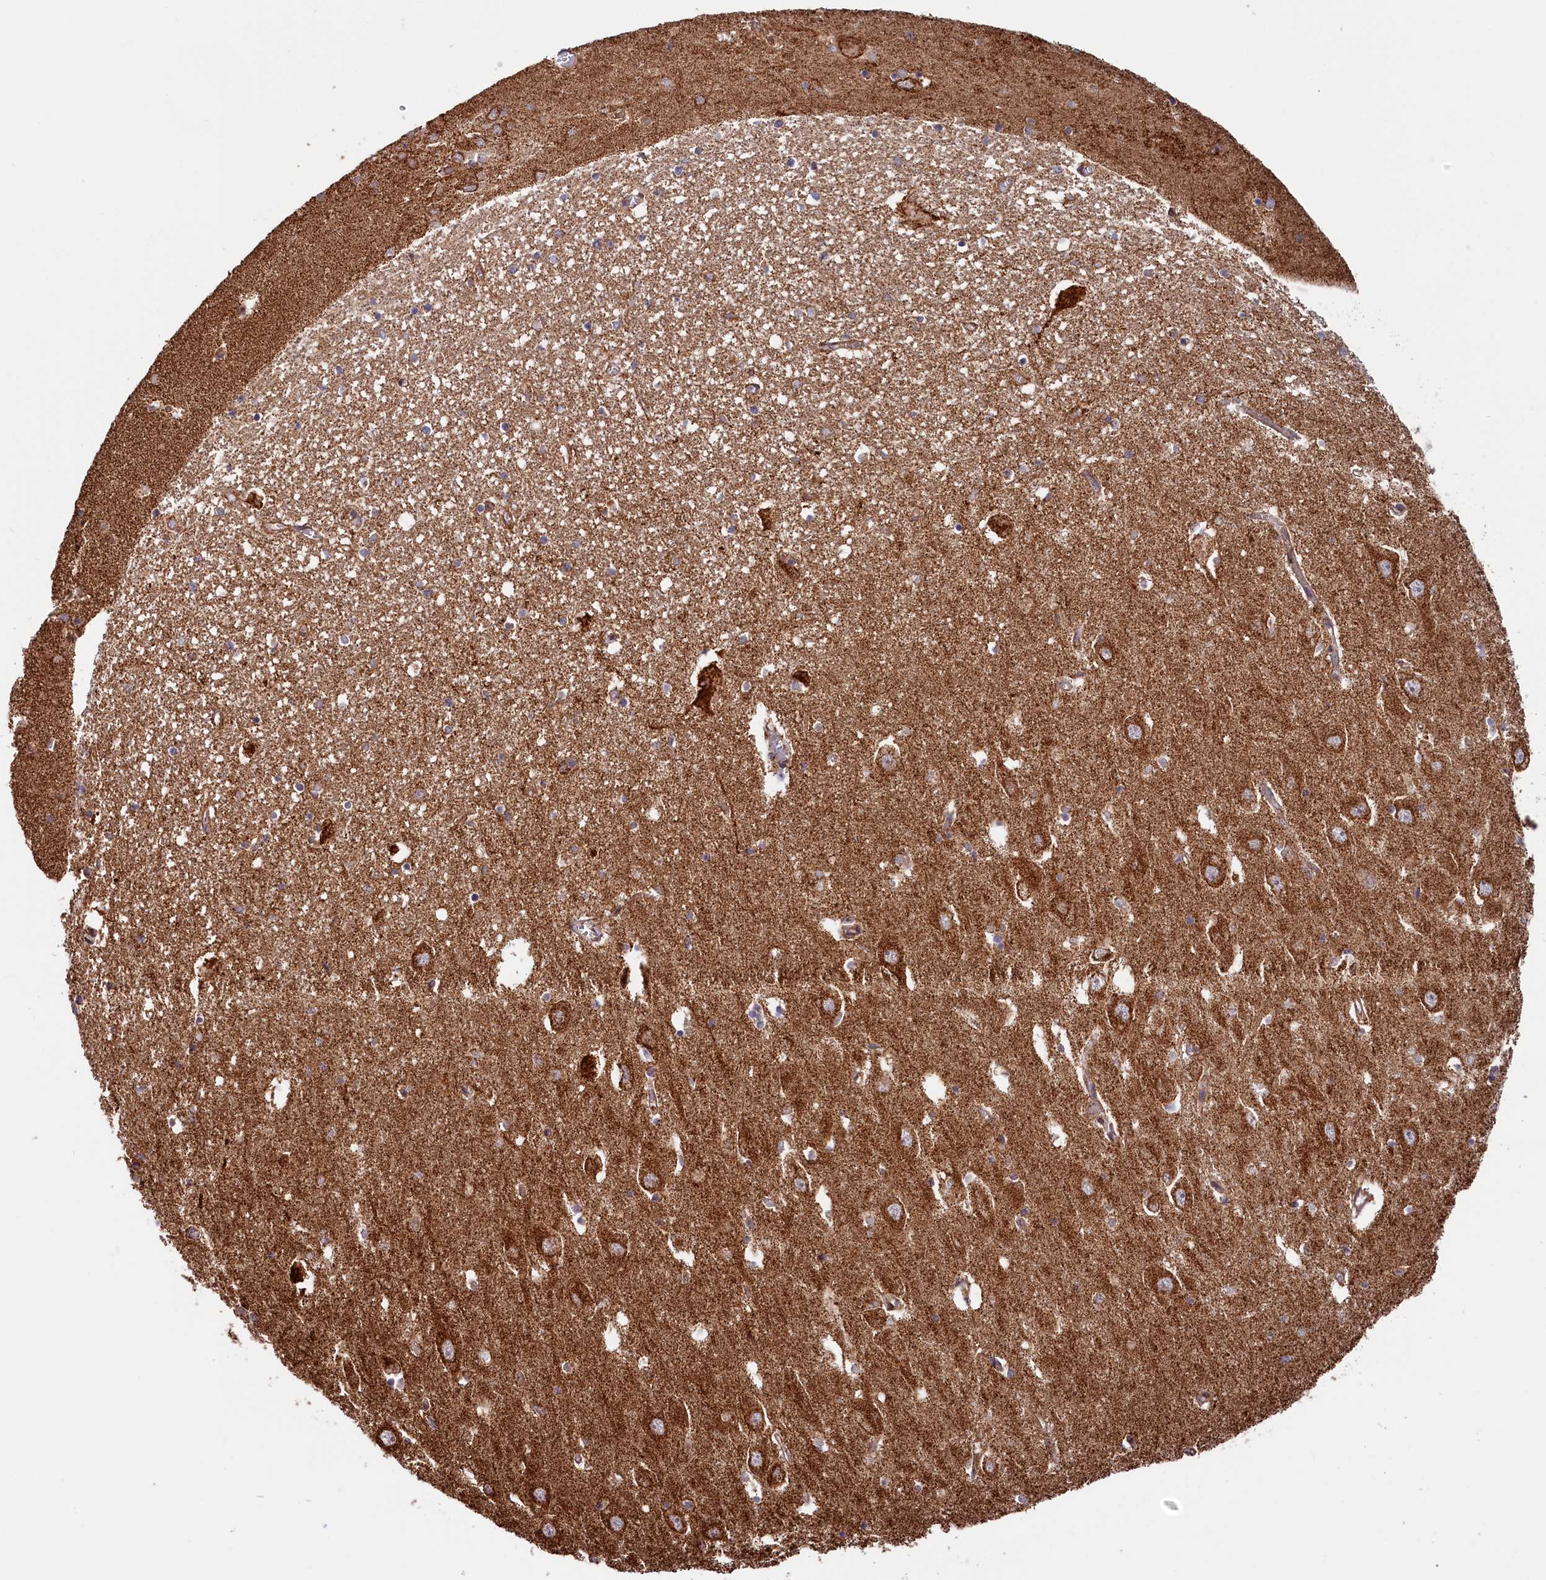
{"staining": {"intensity": "moderate", "quantity": "<25%", "location": "cytoplasmic/membranous"}, "tissue": "hippocampus", "cell_type": "Glial cells", "image_type": "normal", "snomed": [{"axis": "morphology", "description": "Normal tissue, NOS"}, {"axis": "topography", "description": "Hippocampus"}], "caption": "Immunohistochemical staining of benign hippocampus demonstrates low levels of moderate cytoplasmic/membranous positivity in about <25% of glial cells.", "gene": "MACROD1", "patient": {"sex": "female", "age": 64}}